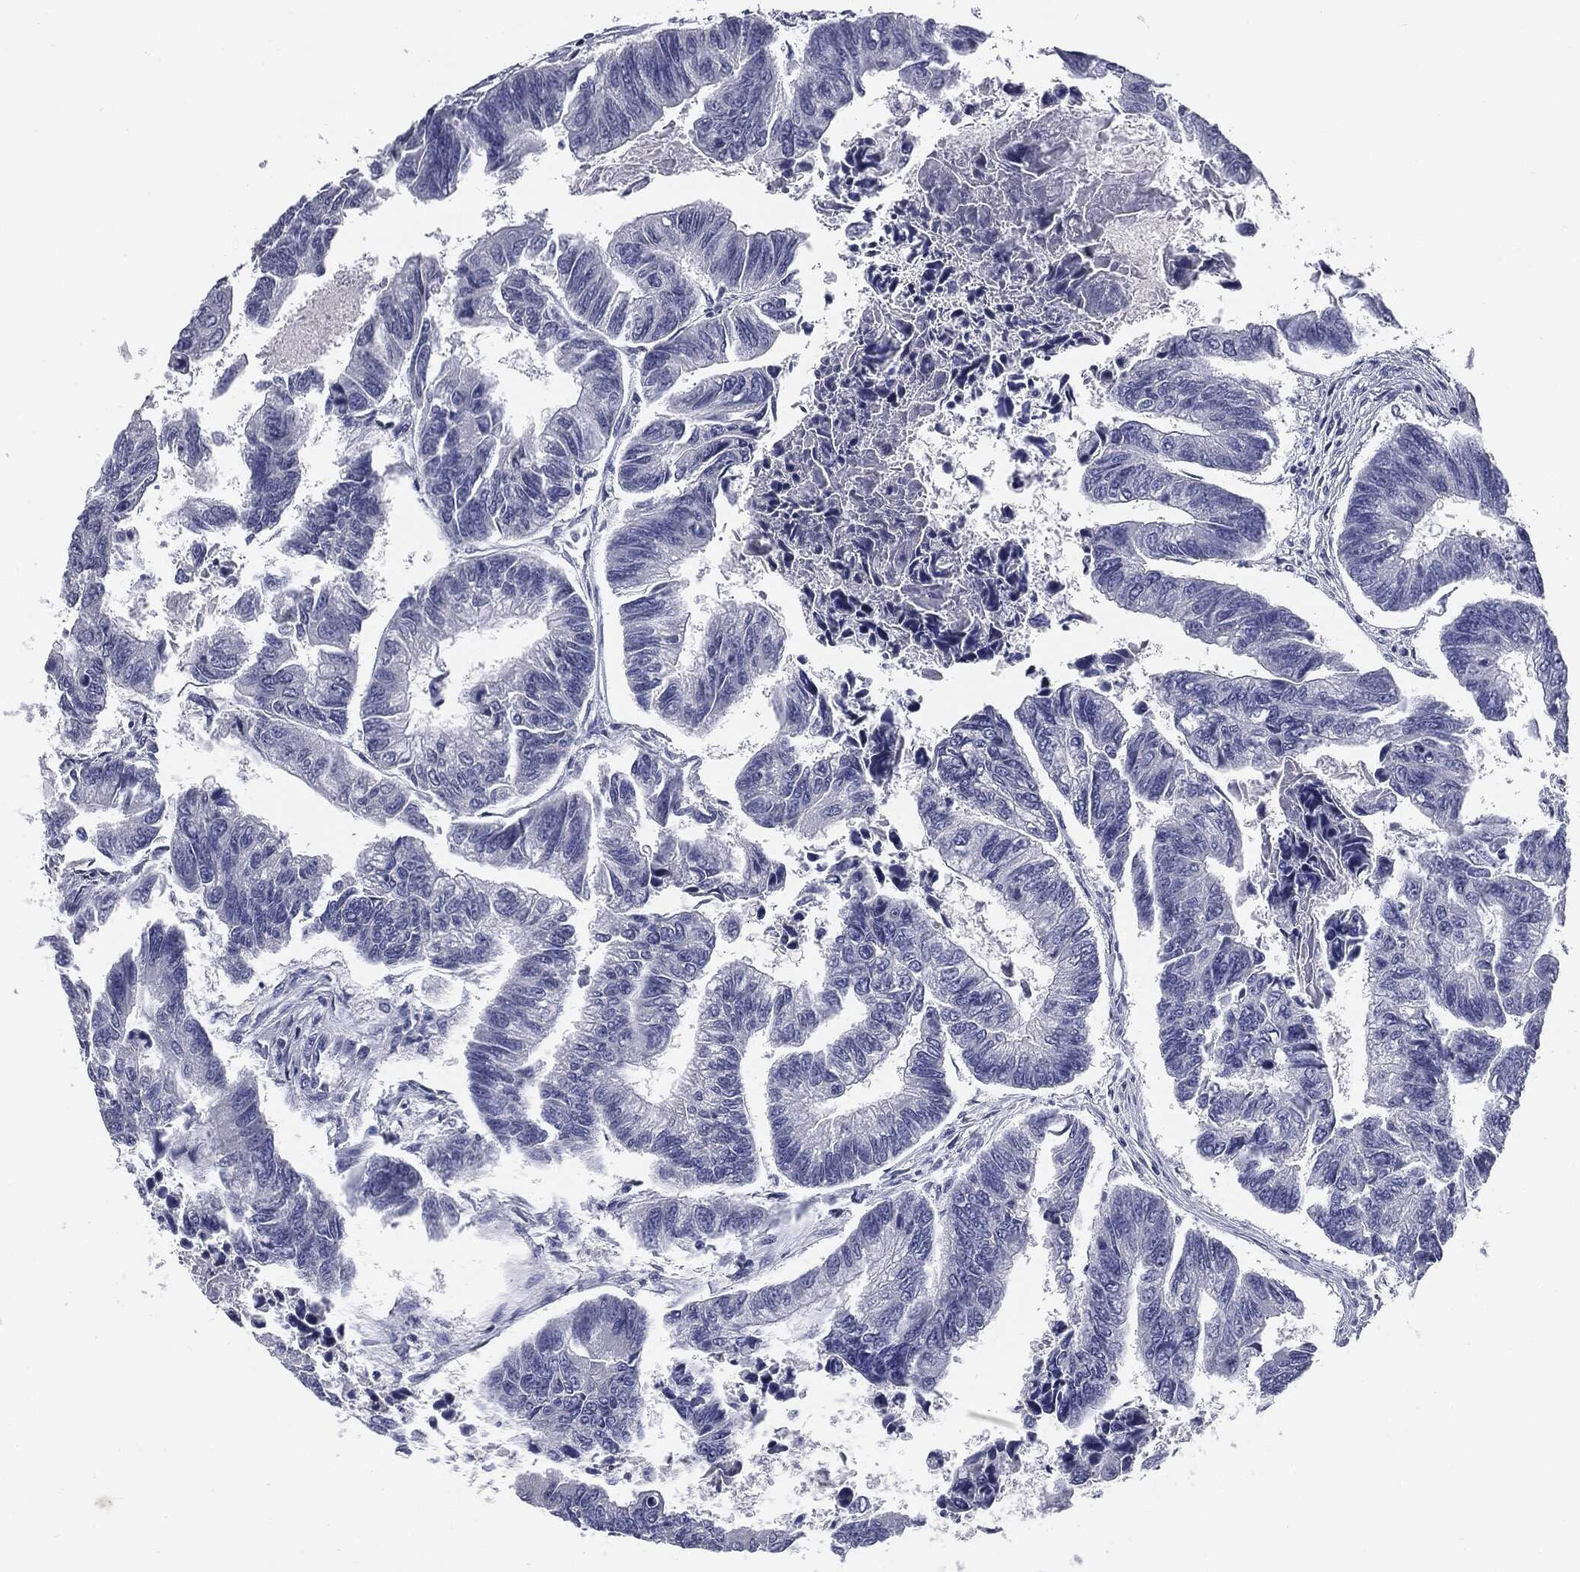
{"staining": {"intensity": "negative", "quantity": "none", "location": "none"}, "tissue": "colorectal cancer", "cell_type": "Tumor cells", "image_type": "cancer", "snomed": [{"axis": "morphology", "description": "Adenocarcinoma, NOS"}, {"axis": "topography", "description": "Colon"}], "caption": "Histopathology image shows no protein positivity in tumor cells of colorectal cancer (adenocarcinoma) tissue. (Stains: DAB immunohistochemistry (IHC) with hematoxylin counter stain, Microscopy: brightfield microscopy at high magnification).", "gene": "AFP", "patient": {"sex": "female", "age": 65}}